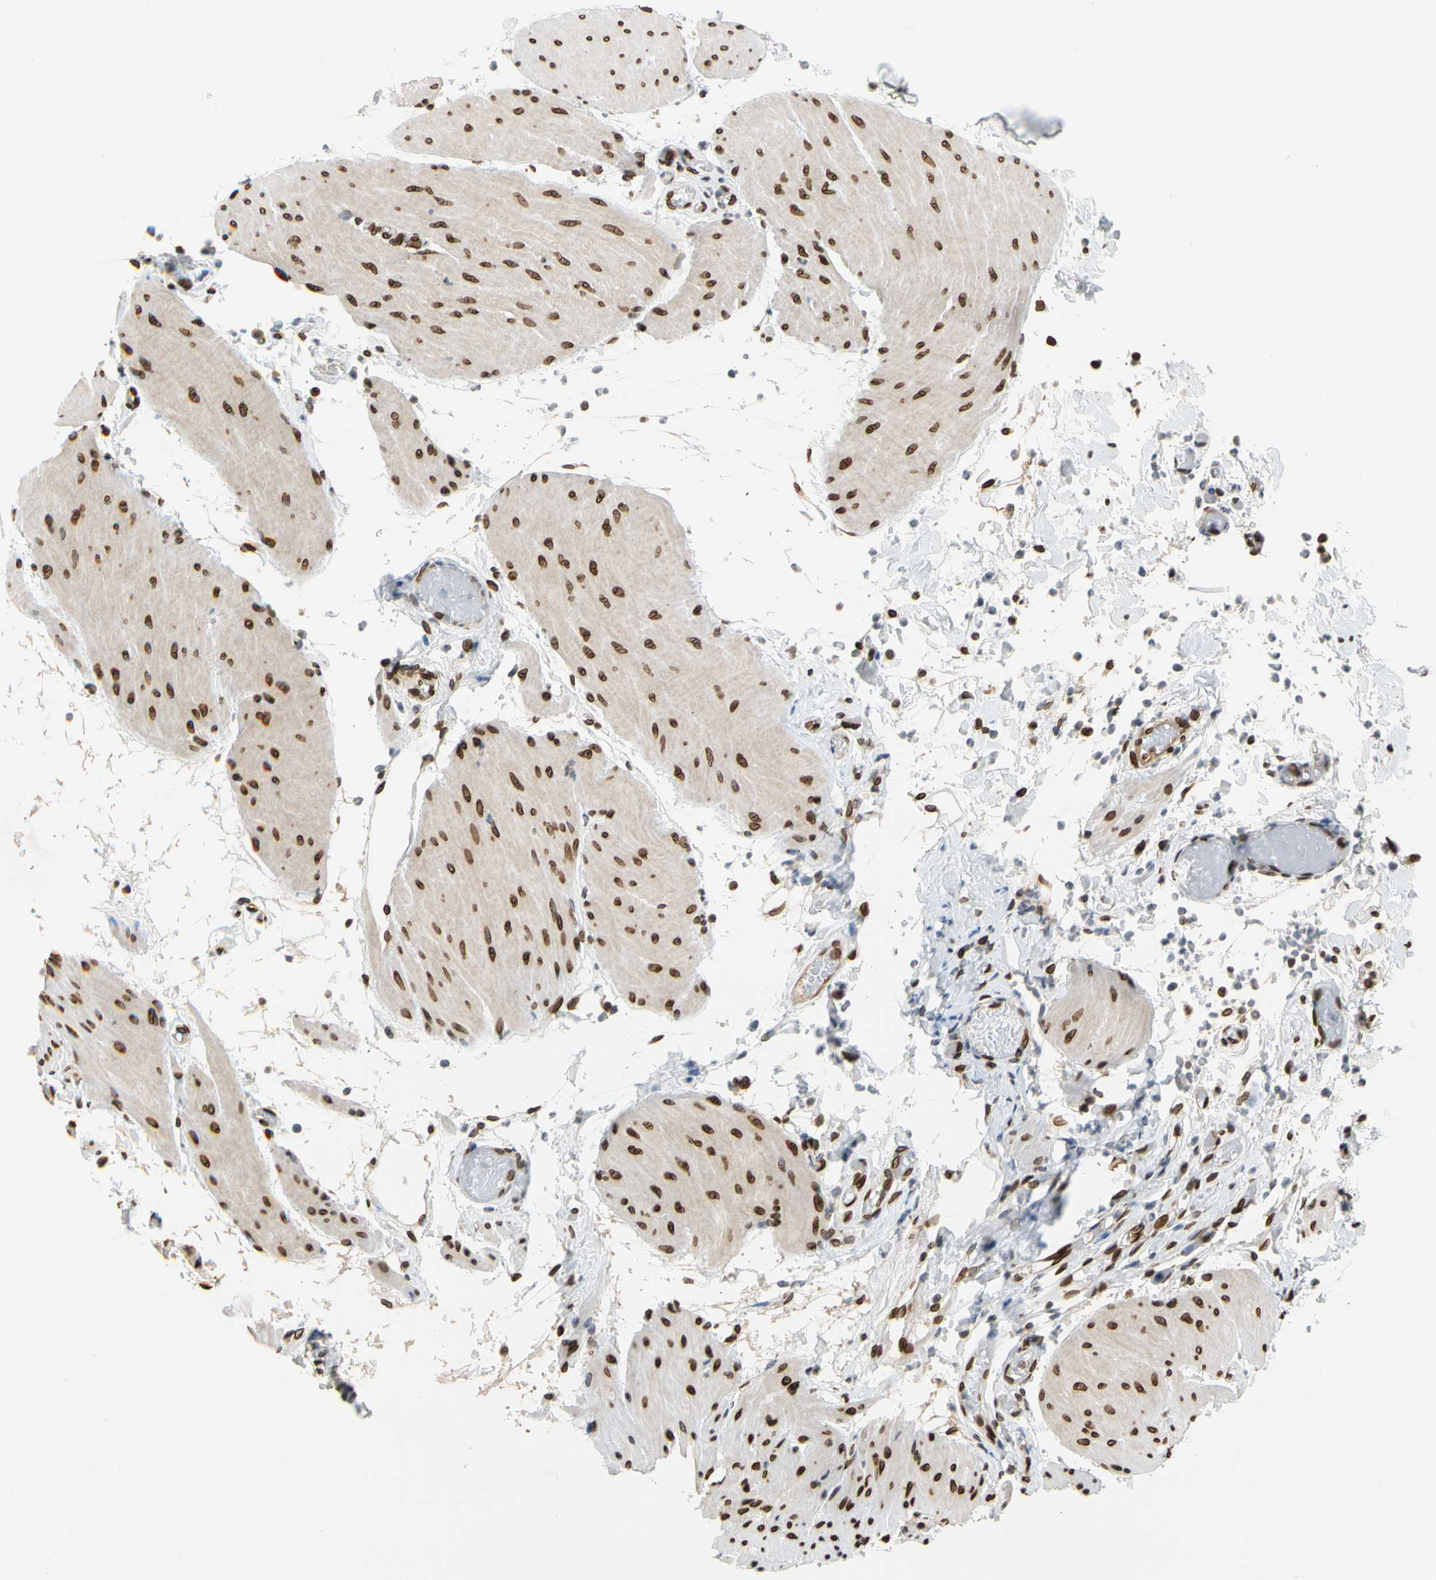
{"staining": {"intensity": "strong", "quantity": ">75%", "location": "cytoplasmic/membranous,nuclear"}, "tissue": "smooth muscle", "cell_type": "Smooth muscle cells", "image_type": "normal", "snomed": [{"axis": "morphology", "description": "Normal tissue, NOS"}, {"axis": "topography", "description": "Smooth muscle"}, {"axis": "topography", "description": "Colon"}], "caption": "Immunohistochemical staining of unremarkable human smooth muscle reveals strong cytoplasmic/membranous,nuclear protein staining in about >75% of smooth muscle cells.", "gene": "SUN1", "patient": {"sex": "male", "age": 67}}